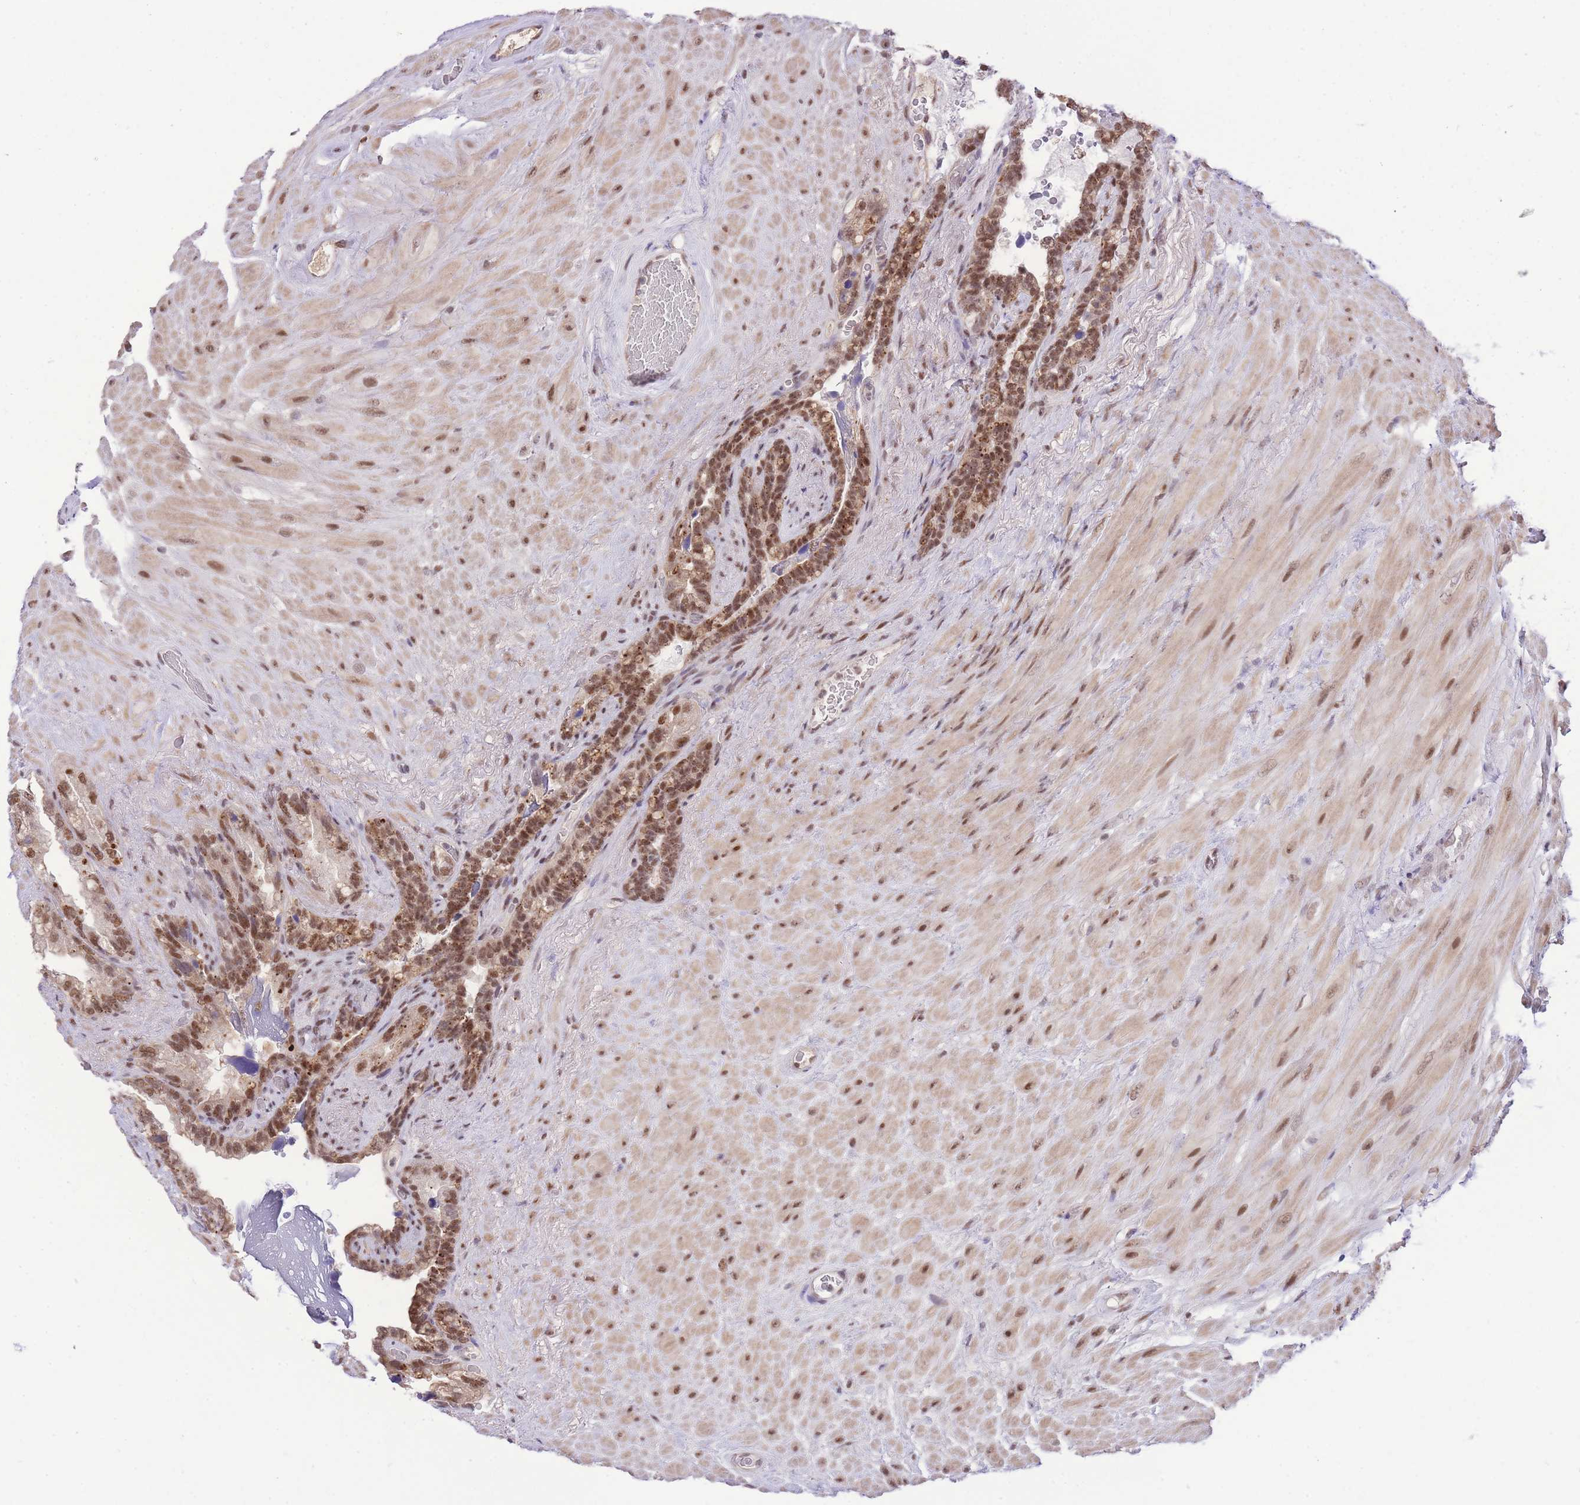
{"staining": {"intensity": "moderate", "quantity": "25%-75%", "location": "nuclear"}, "tissue": "seminal vesicle", "cell_type": "Glandular cells", "image_type": "normal", "snomed": [{"axis": "morphology", "description": "Normal tissue, NOS"}, {"axis": "topography", "description": "Seminal veicle"}], "caption": "Immunohistochemical staining of benign seminal vesicle demonstrates medium levels of moderate nuclear expression in about 25%-75% of glandular cells. (Stains: DAB in brown, nuclei in blue, Microscopy: brightfield microscopy at high magnification).", "gene": "UBXN7", "patient": {"sex": "male", "age": 80}}